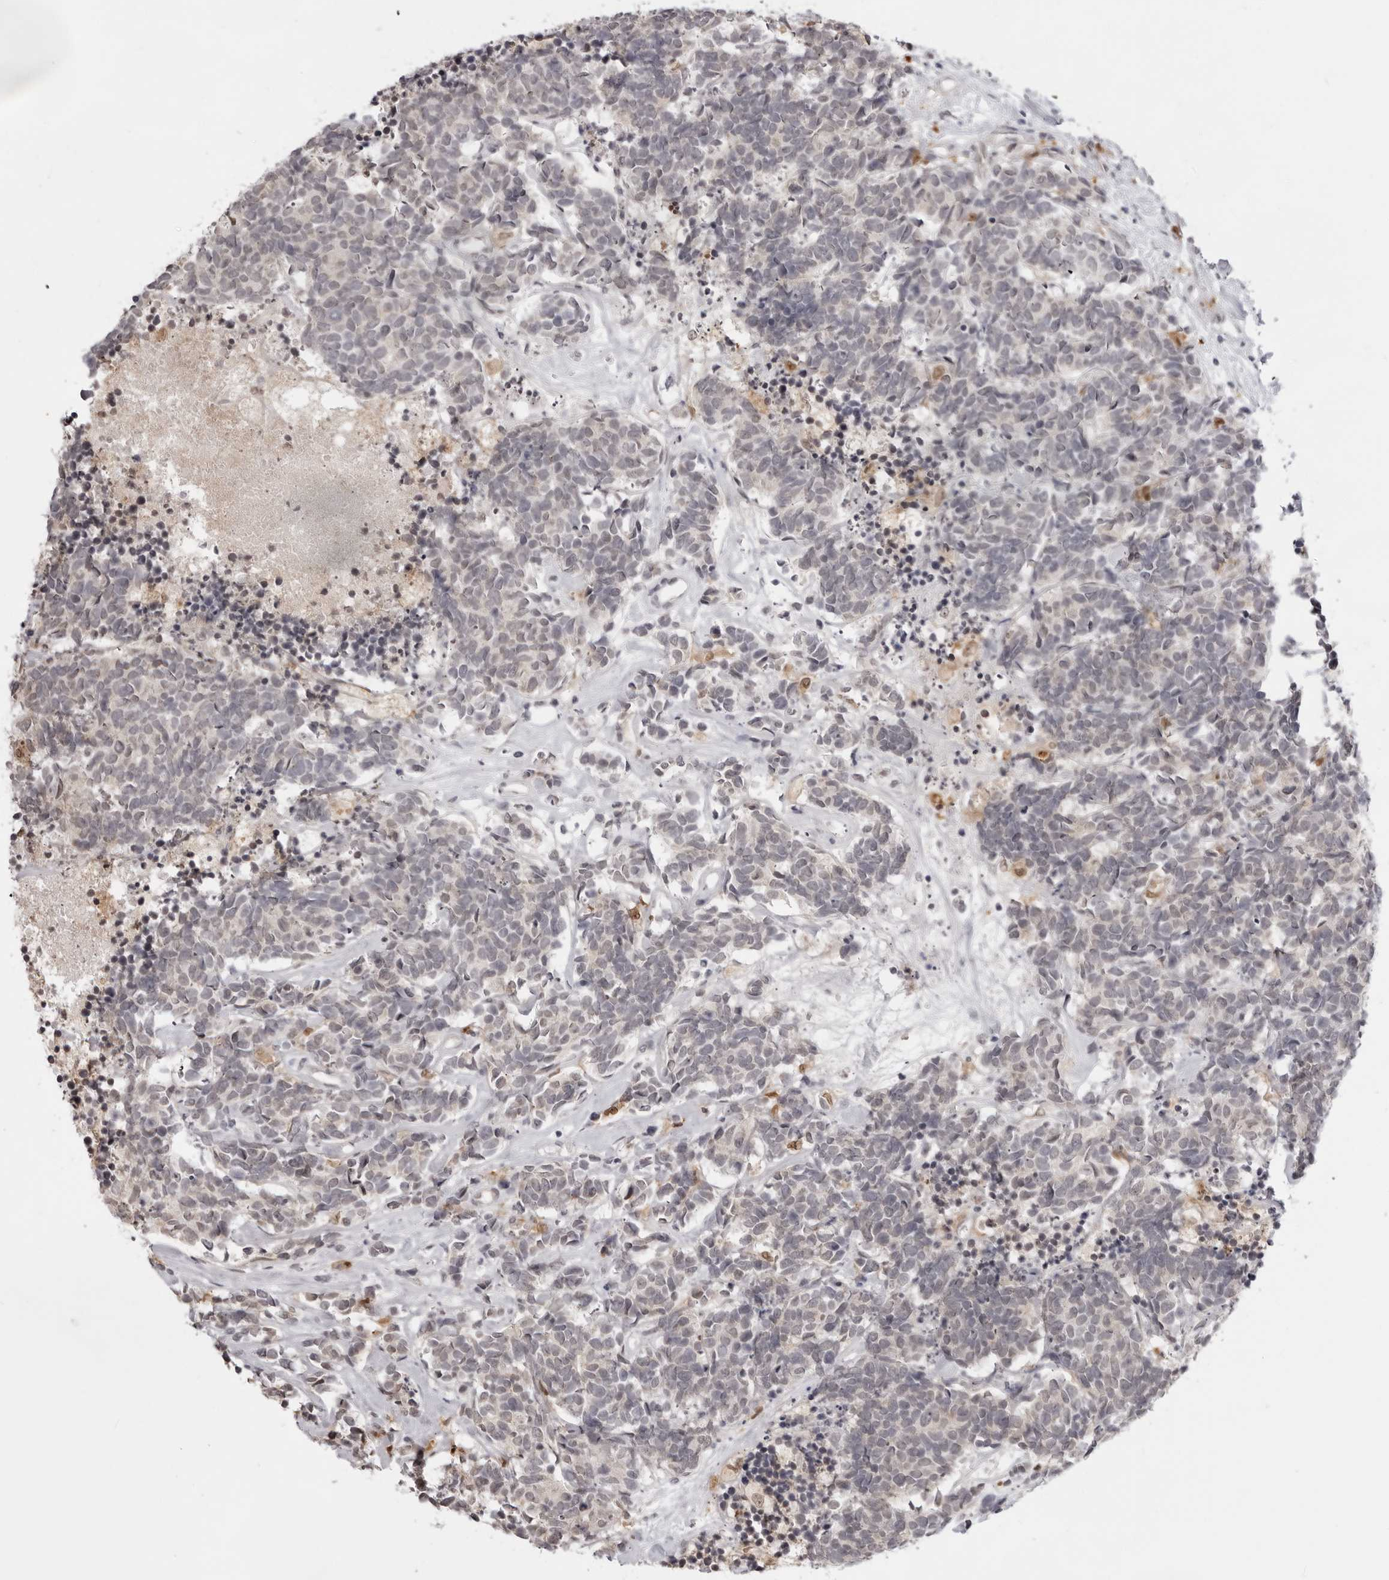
{"staining": {"intensity": "weak", "quantity": "<25%", "location": "nuclear"}, "tissue": "carcinoid", "cell_type": "Tumor cells", "image_type": "cancer", "snomed": [{"axis": "morphology", "description": "Carcinoma, NOS"}, {"axis": "morphology", "description": "Carcinoid, malignant, NOS"}, {"axis": "topography", "description": "Urinary bladder"}], "caption": "Immunohistochemistry of human carcinoma shows no staining in tumor cells.", "gene": "SRGAP2", "patient": {"sex": "male", "age": 57}}